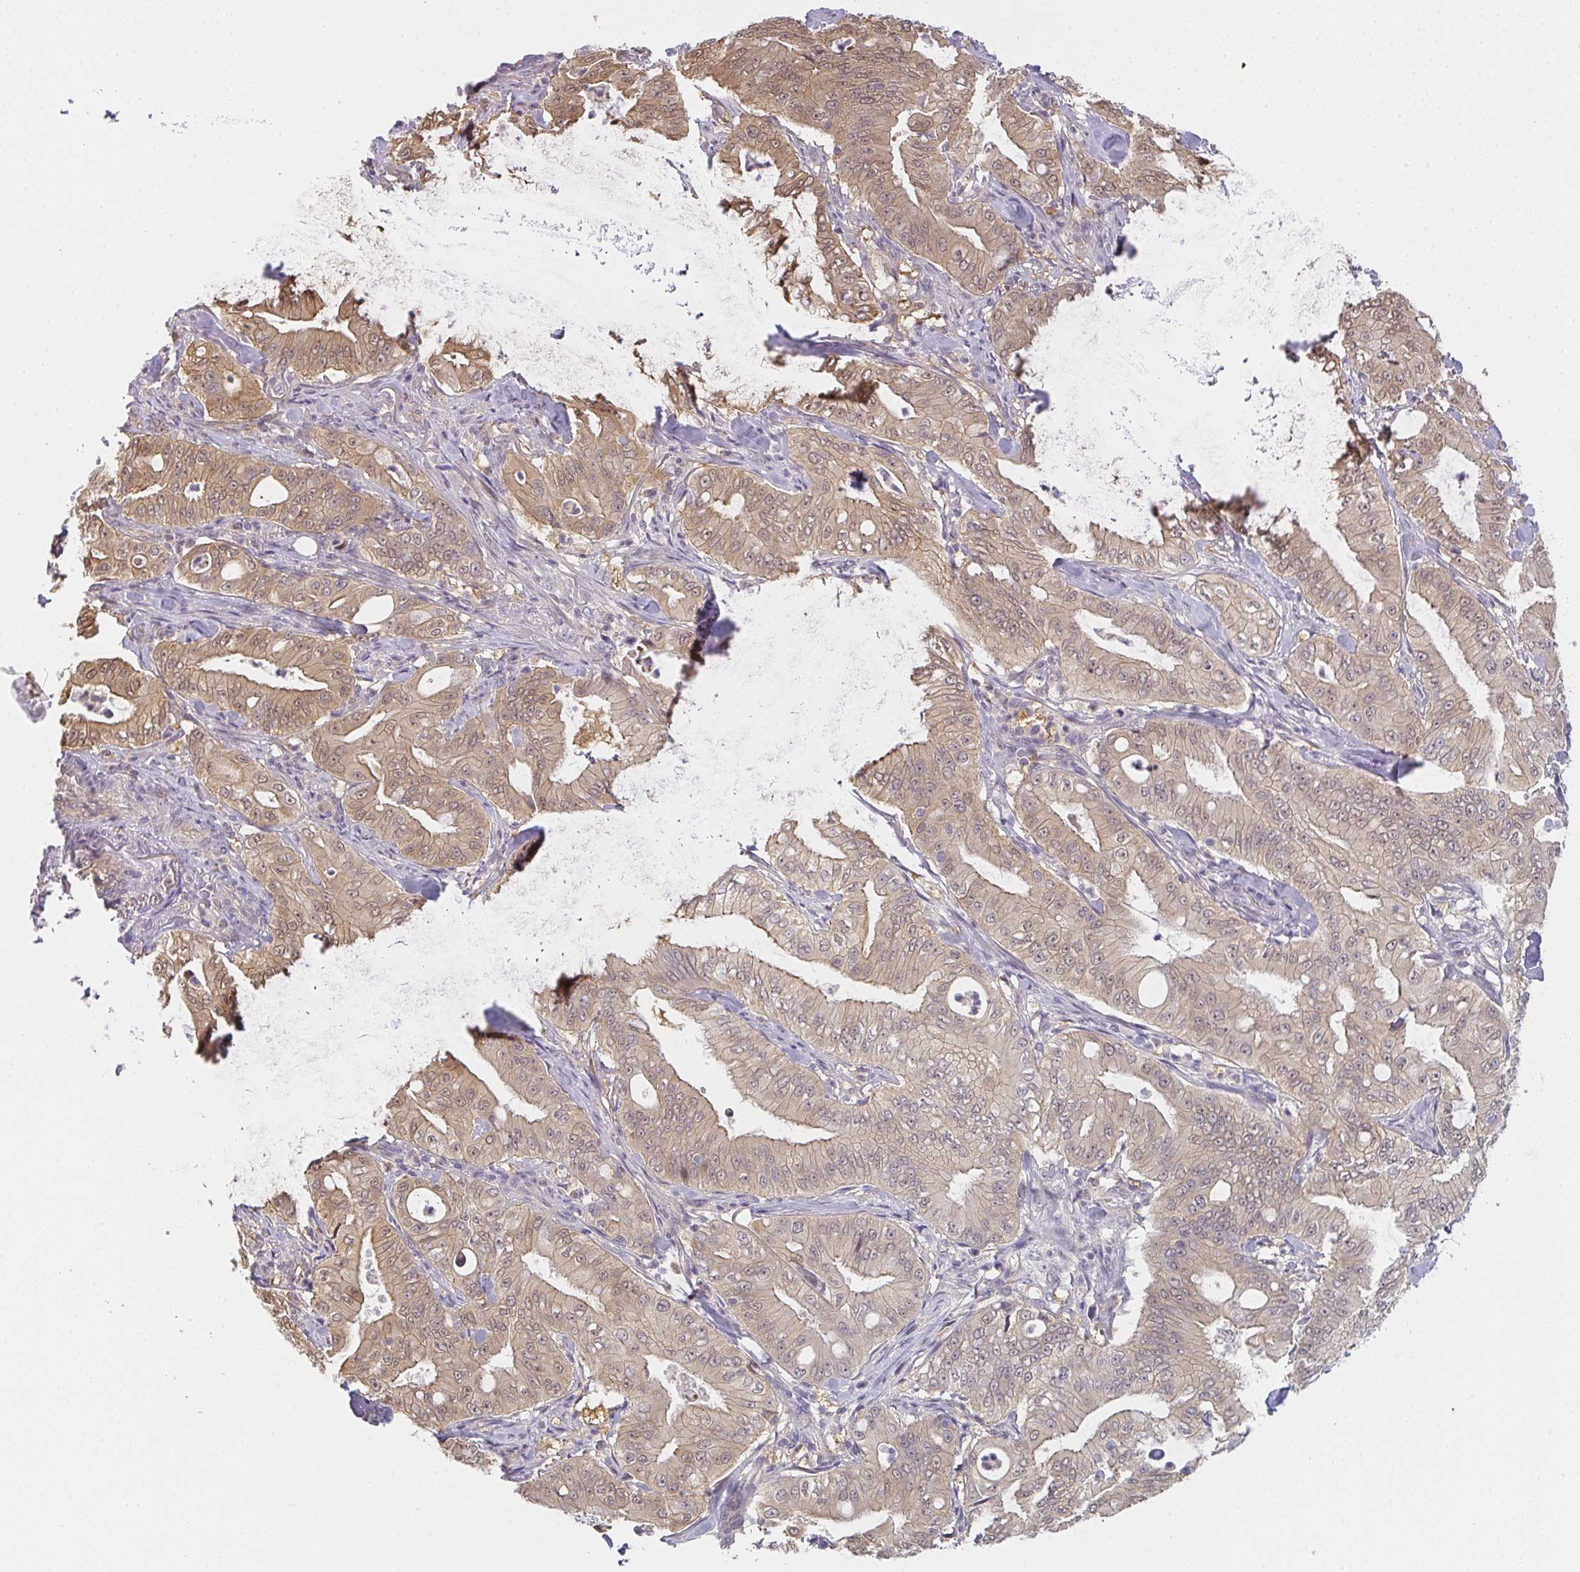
{"staining": {"intensity": "moderate", "quantity": ">75%", "location": "cytoplasmic/membranous,nuclear"}, "tissue": "pancreatic cancer", "cell_type": "Tumor cells", "image_type": "cancer", "snomed": [{"axis": "morphology", "description": "Adenocarcinoma, NOS"}, {"axis": "topography", "description": "Pancreas"}], "caption": "This histopathology image demonstrates adenocarcinoma (pancreatic) stained with immunohistochemistry to label a protein in brown. The cytoplasmic/membranous and nuclear of tumor cells show moderate positivity for the protein. Nuclei are counter-stained blue.", "gene": "GSDMB", "patient": {"sex": "male", "age": 71}}